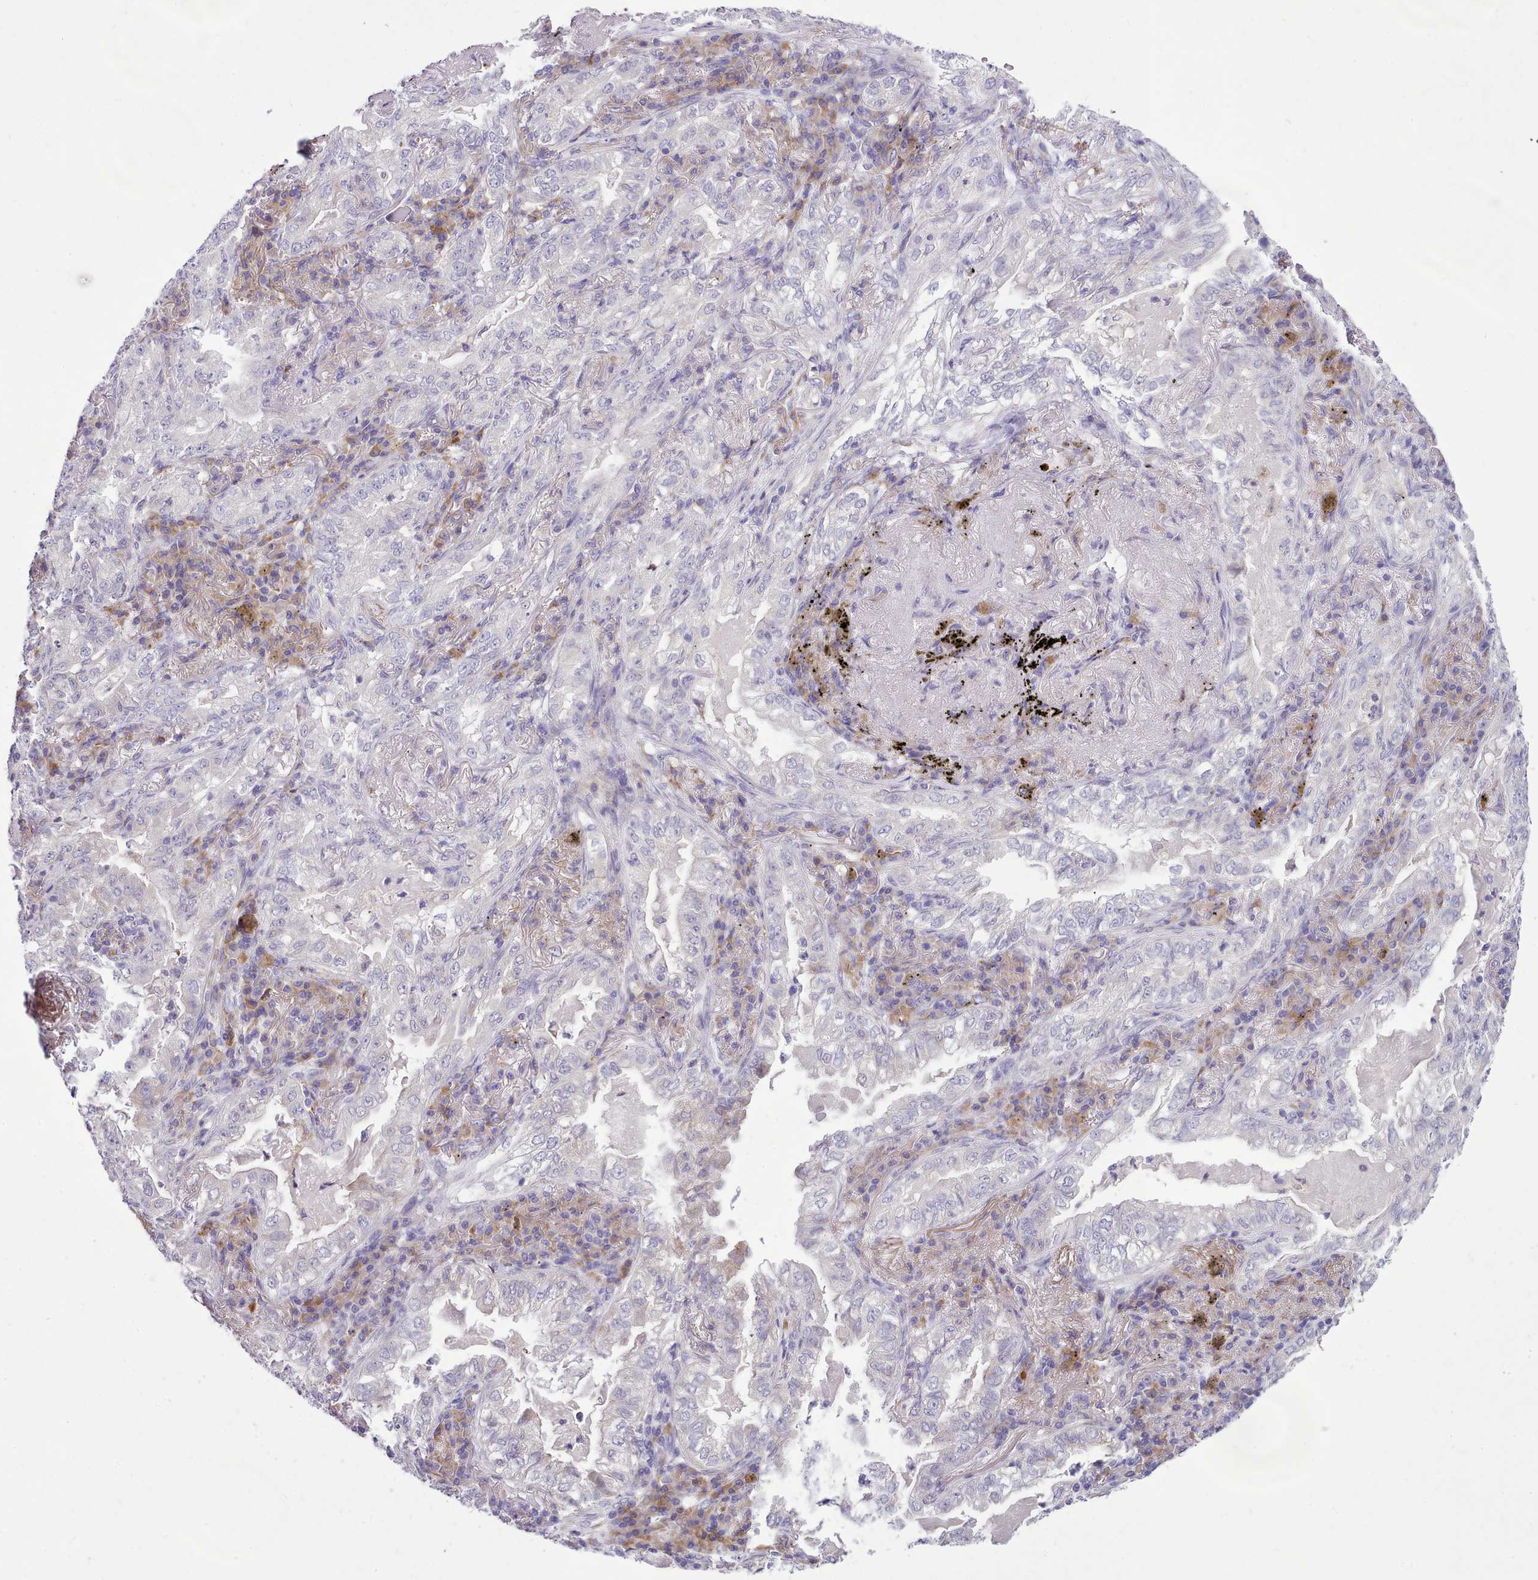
{"staining": {"intensity": "negative", "quantity": "none", "location": "none"}, "tissue": "lung cancer", "cell_type": "Tumor cells", "image_type": "cancer", "snomed": [{"axis": "morphology", "description": "Adenocarcinoma, NOS"}, {"axis": "topography", "description": "Lung"}], "caption": "Immunohistochemistry (IHC) of adenocarcinoma (lung) reveals no expression in tumor cells.", "gene": "FAM83E", "patient": {"sex": "female", "age": 73}}